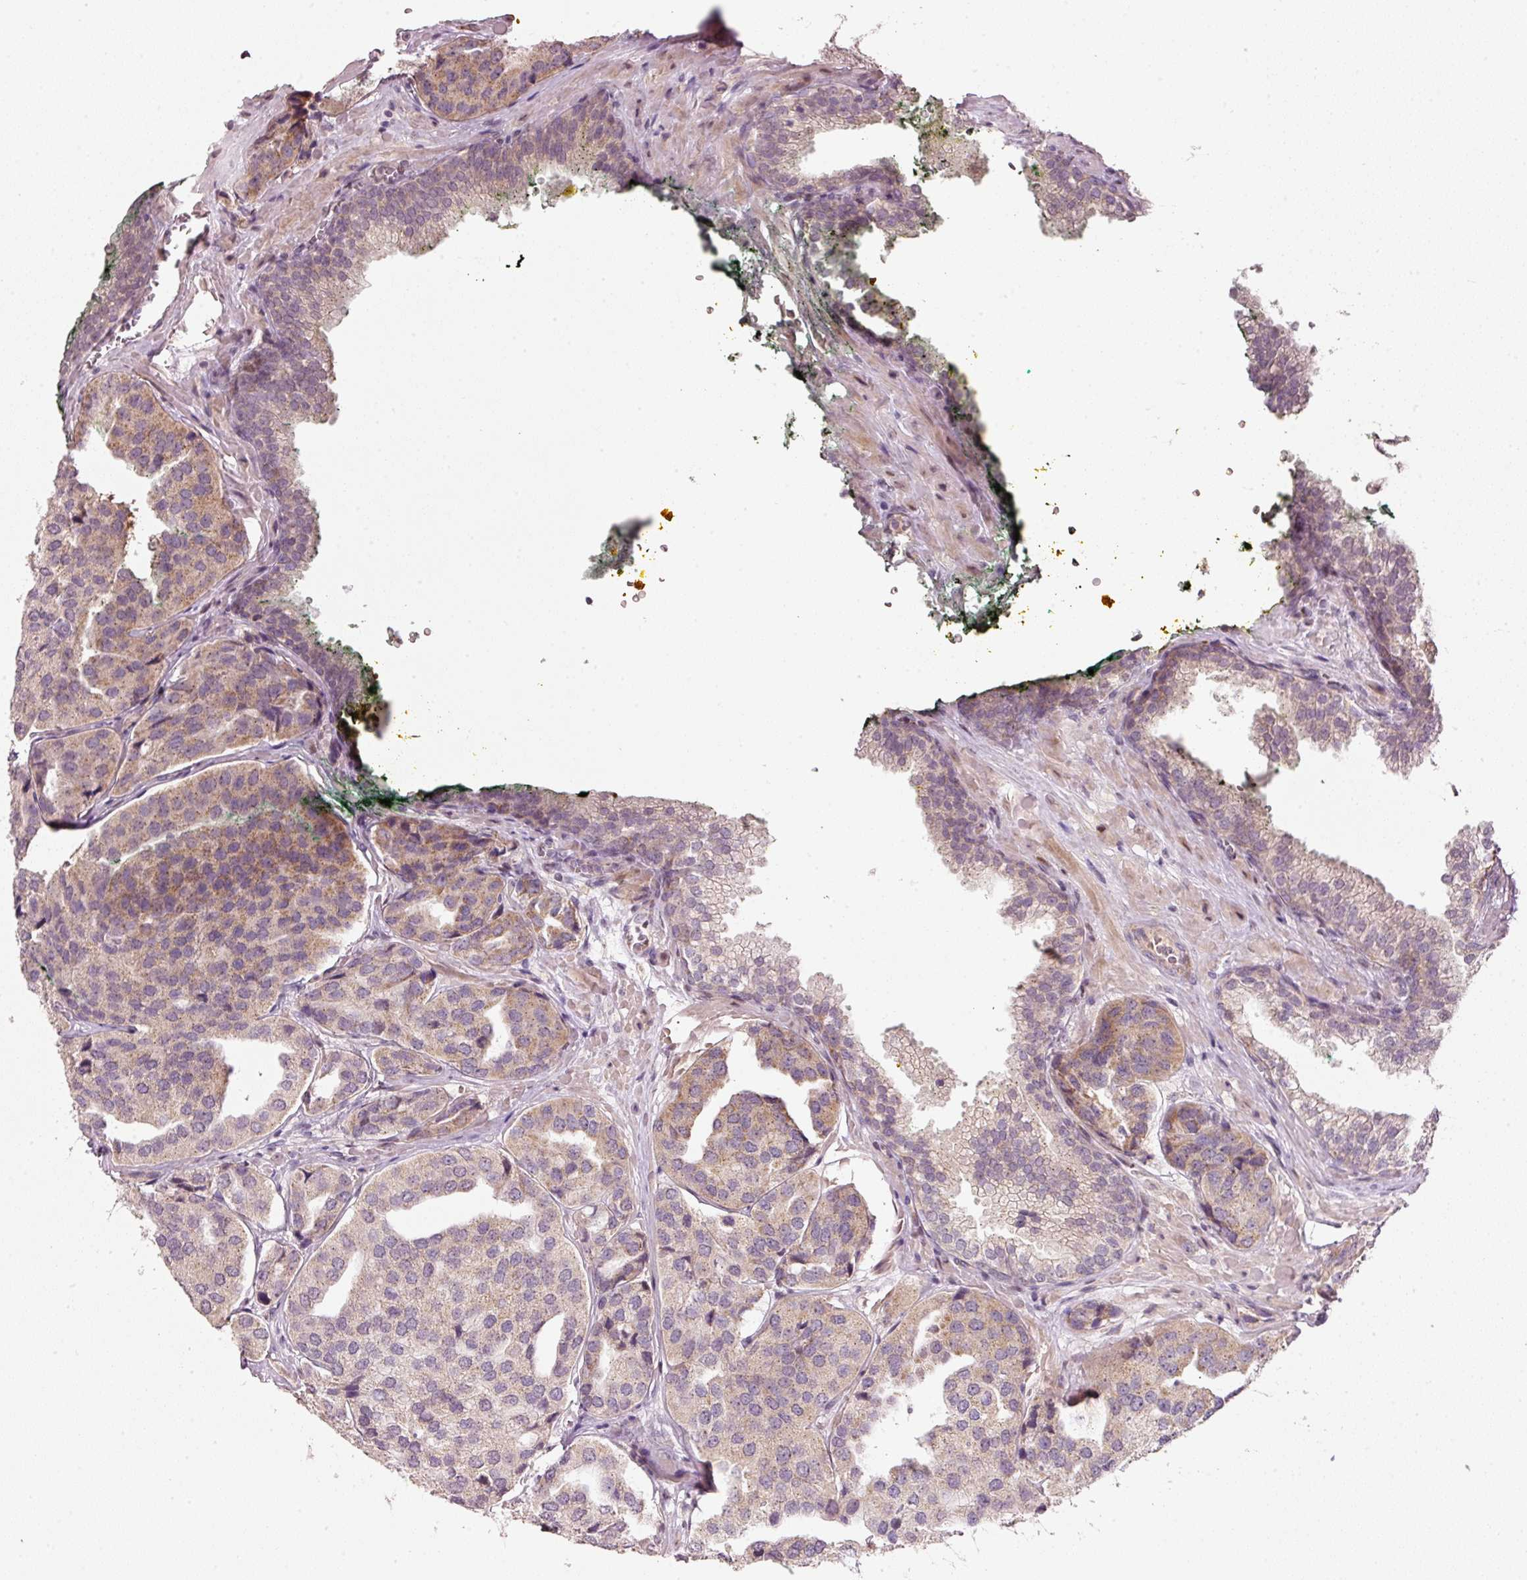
{"staining": {"intensity": "moderate", "quantity": "25%-75%", "location": "cytoplasmic/membranous"}, "tissue": "prostate cancer", "cell_type": "Tumor cells", "image_type": "cancer", "snomed": [{"axis": "morphology", "description": "Adenocarcinoma, High grade"}, {"axis": "topography", "description": "Prostate"}], "caption": "A medium amount of moderate cytoplasmic/membranous expression is present in approximately 25%-75% of tumor cells in adenocarcinoma (high-grade) (prostate) tissue.", "gene": "TOB2", "patient": {"sex": "male", "age": 63}}